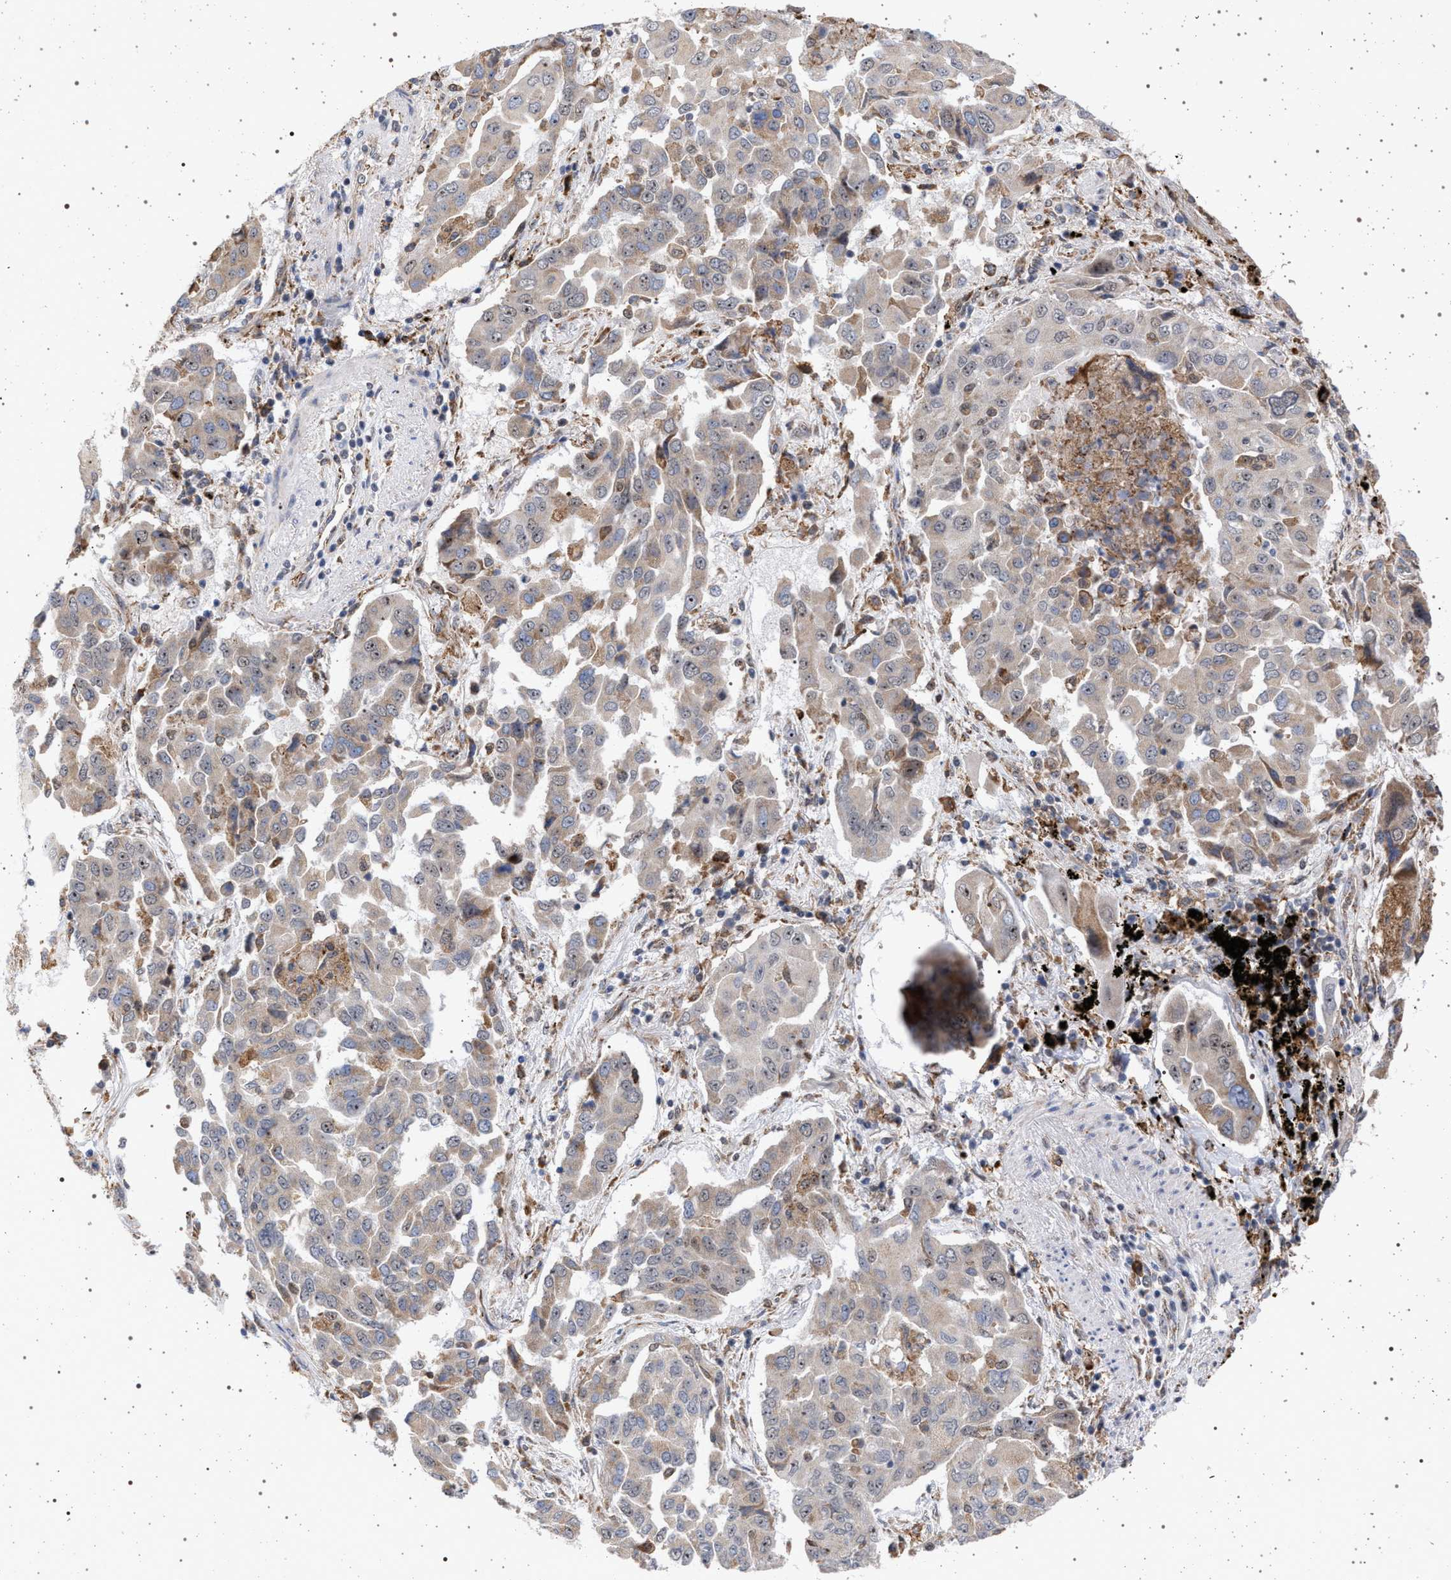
{"staining": {"intensity": "moderate", "quantity": "25%-75%", "location": "cytoplasmic/membranous,nuclear"}, "tissue": "lung cancer", "cell_type": "Tumor cells", "image_type": "cancer", "snomed": [{"axis": "morphology", "description": "Adenocarcinoma, NOS"}, {"axis": "topography", "description": "Lung"}], "caption": "Protein analysis of lung cancer (adenocarcinoma) tissue shows moderate cytoplasmic/membranous and nuclear positivity in about 25%-75% of tumor cells. The protein of interest is shown in brown color, while the nuclei are stained blue.", "gene": "ELAC2", "patient": {"sex": "female", "age": 65}}